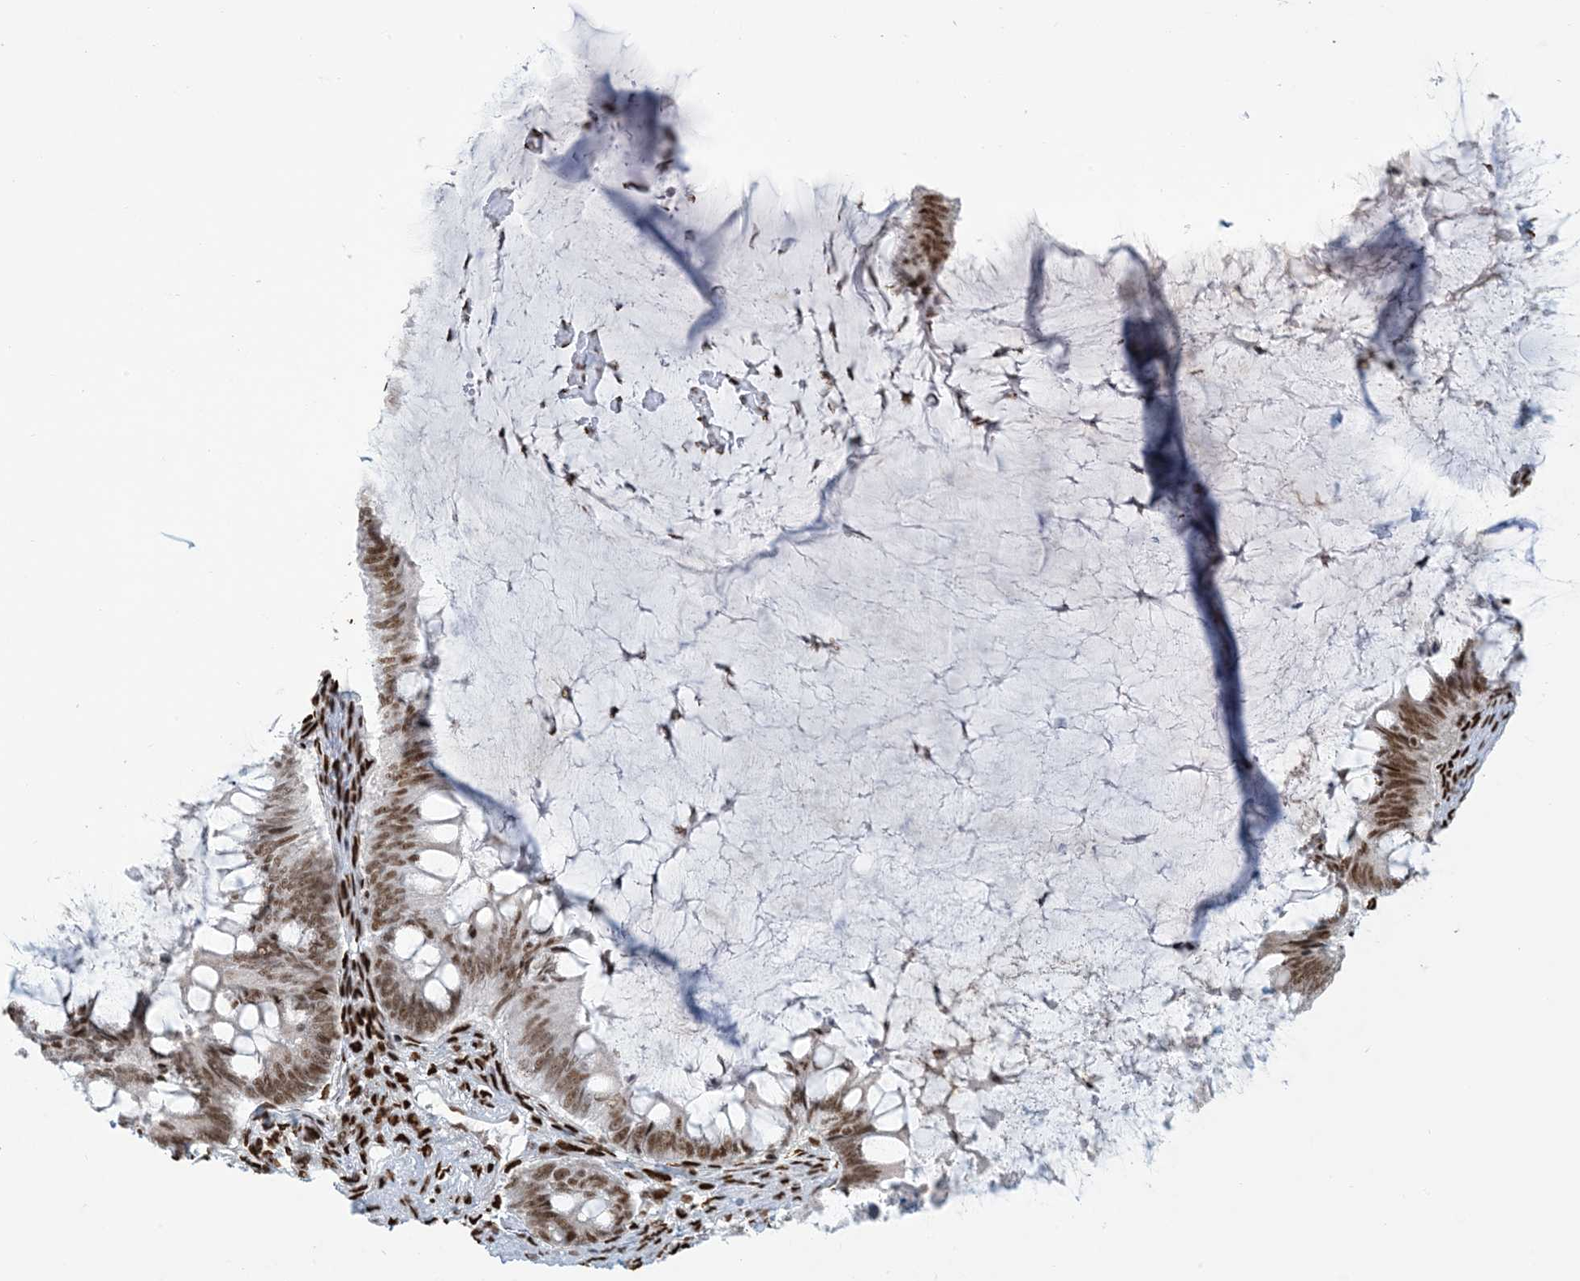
{"staining": {"intensity": "moderate", "quantity": ">75%", "location": "nuclear"}, "tissue": "ovarian cancer", "cell_type": "Tumor cells", "image_type": "cancer", "snomed": [{"axis": "morphology", "description": "Cystadenocarcinoma, mucinous, NOS"}, {"axis": "topography", "description": "Ovary"}], "caption": "Immunohistochemistry image of human ovarian cancer stained for a protein (brown), which reveals medium levels of moderate nuclear expression in approximately >75% of tumor cells.", "gene": "STAG1", "patient": {"sex": "female", "age": 61}}